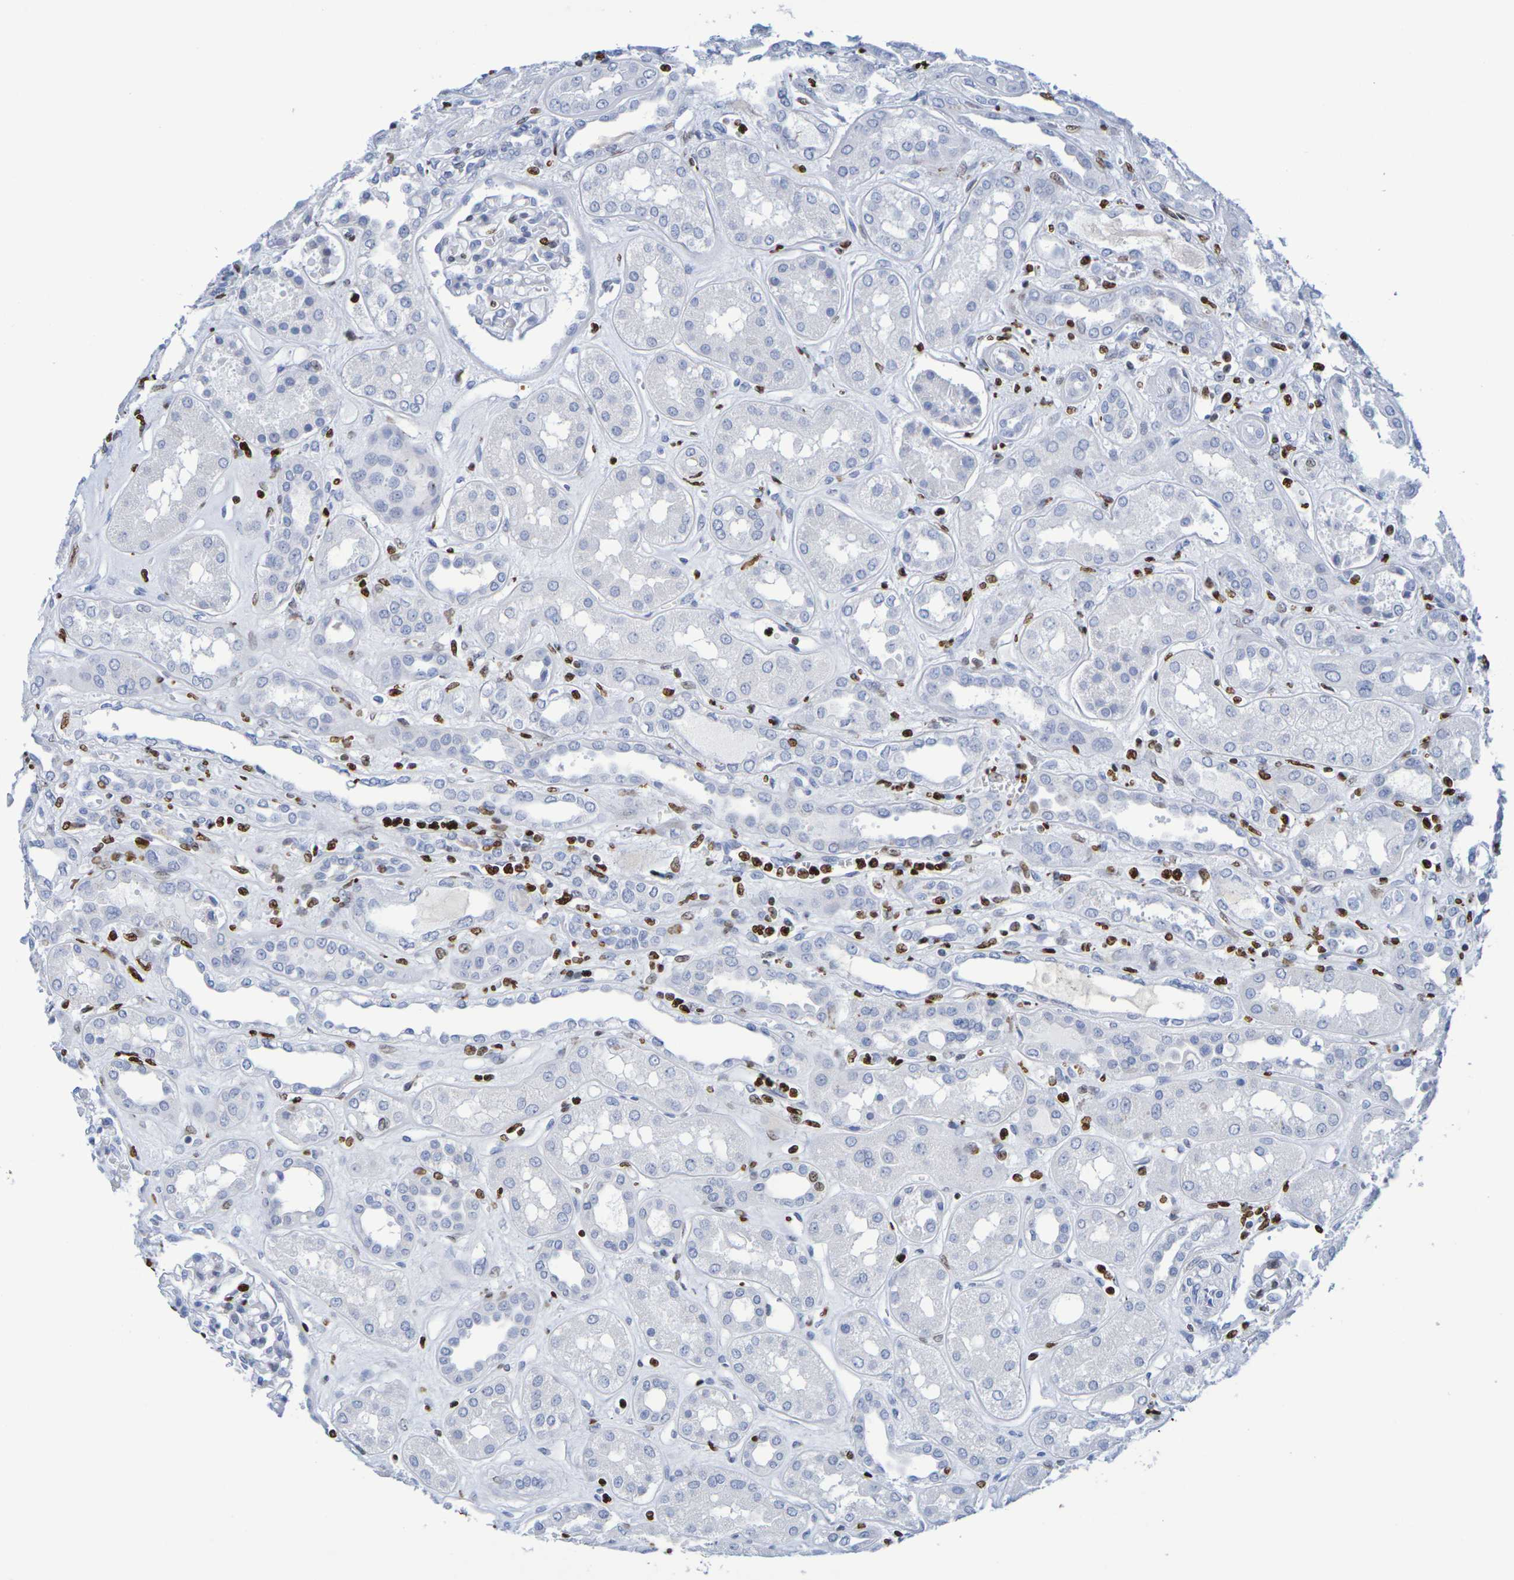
{"staining": {"intensity": "strong", "quantity": "<25%", "location": "nuclear"}, "tissue": "kidney", "cell_type": "Cells in glomeruli", "image_type": "normal", "snomed": [{"axis": "morphology", "description": "Normal tissue, NOS"}, {"axis": "topography", "description": "Kidney"}], "caption": "Strong nuclear positivity for a protein is identified in about <25% of cells in glomeruli of normal kidney using IHC.", "gene": "H1", "patient": {"sex": "male", "age": 59}}